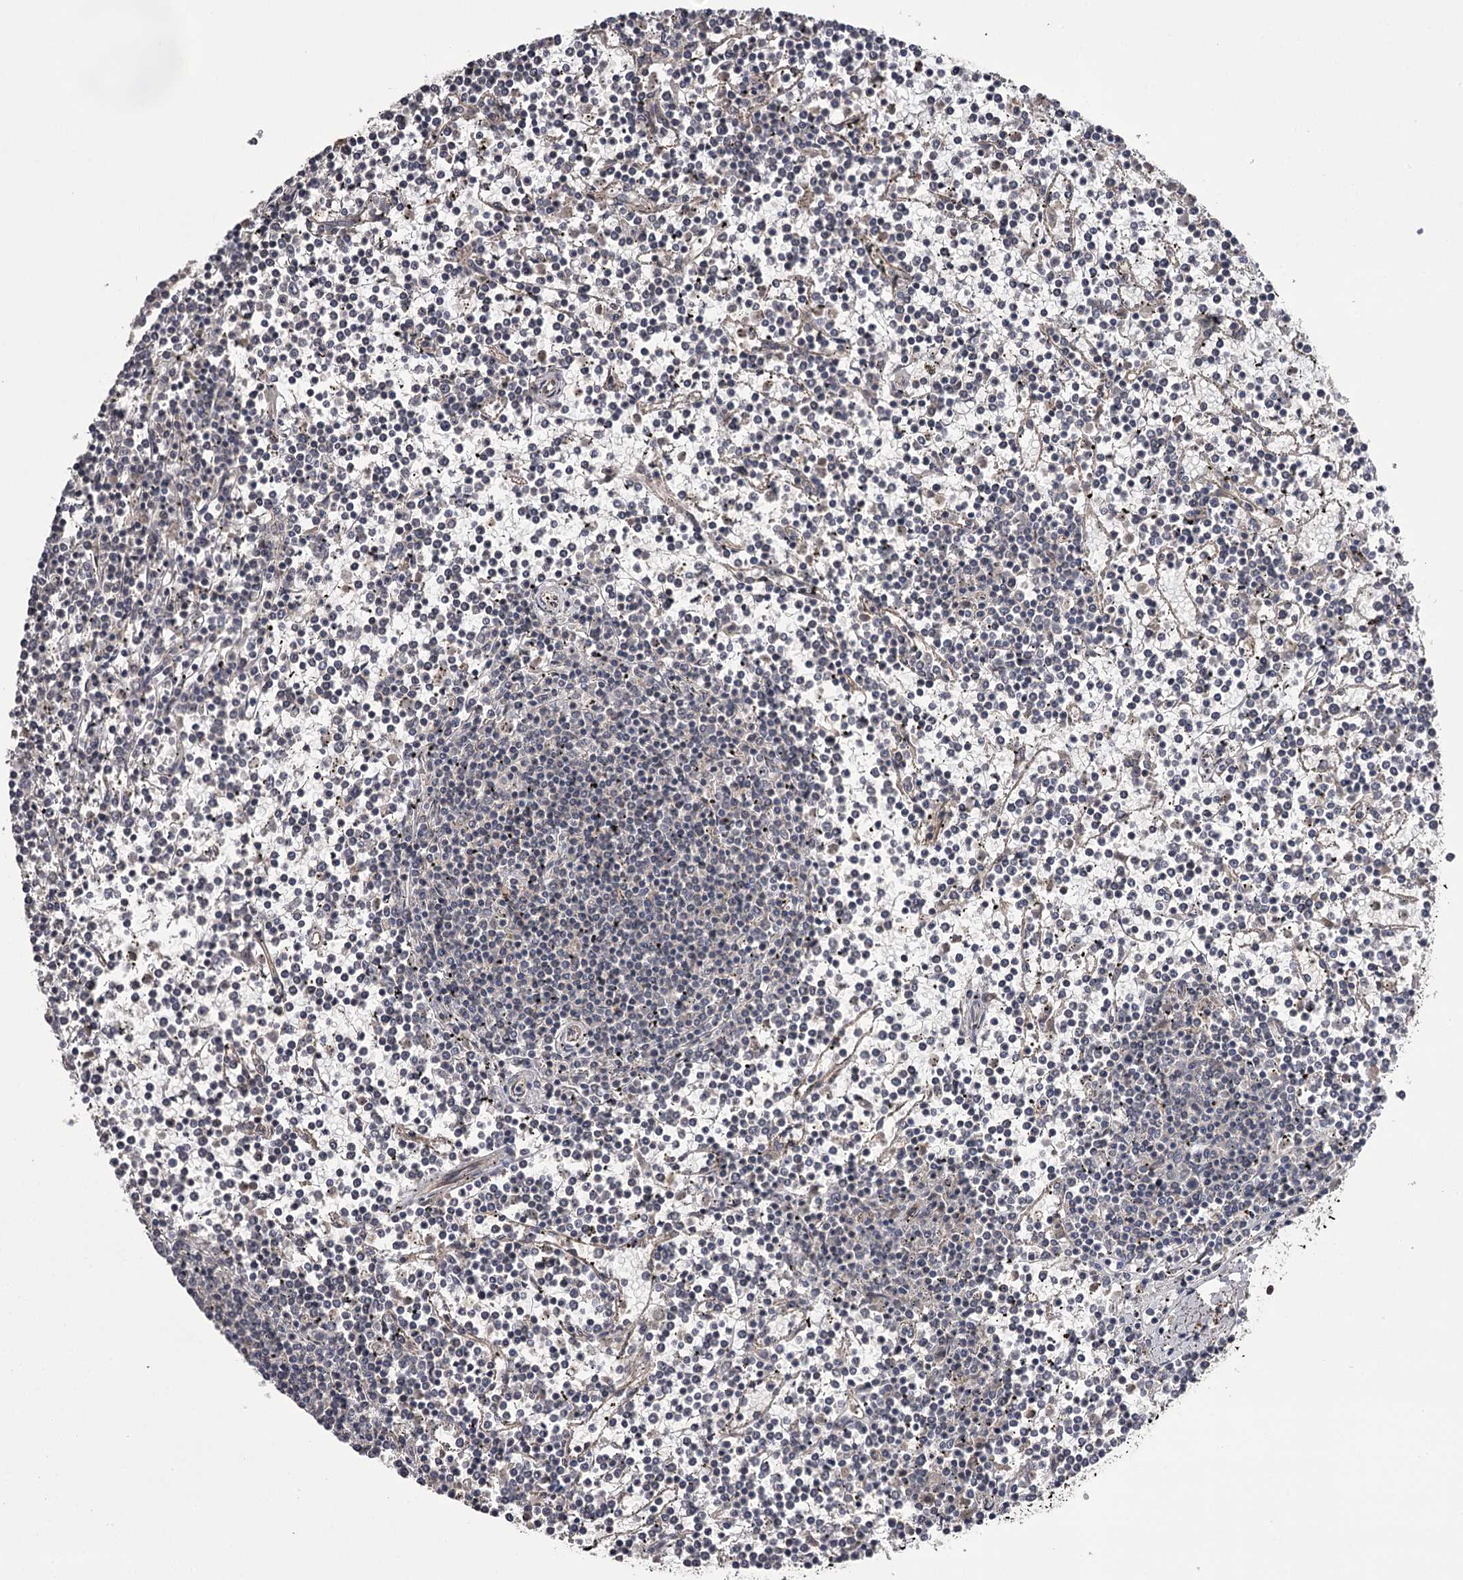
{"staining": {"intensity": "negative", "quantity": "none", "location": "none"}, "tissue": "lymphoma", "cell_type": "Tumor cells", "image_type": "cancer", "snomed": [{"axis": "morphology", "description": "Malignant lymphoma, non-Hodgkin's type, Low grade"}, {"axis": "topography", "description": "Spleen"}], "caption": "A micrograph of malignant lymphoma, non-Hodgkin's type (low-grade) stained for a protein reveals no brown staining in tumor cells. (DAB (3,3'-diaminobenzidine) immunohistochemistry (IHC) visualized using brightfield microscopy, high magnification).", "gene": "CWF19L2", "patient": {"sex": "female", "age": 19}}